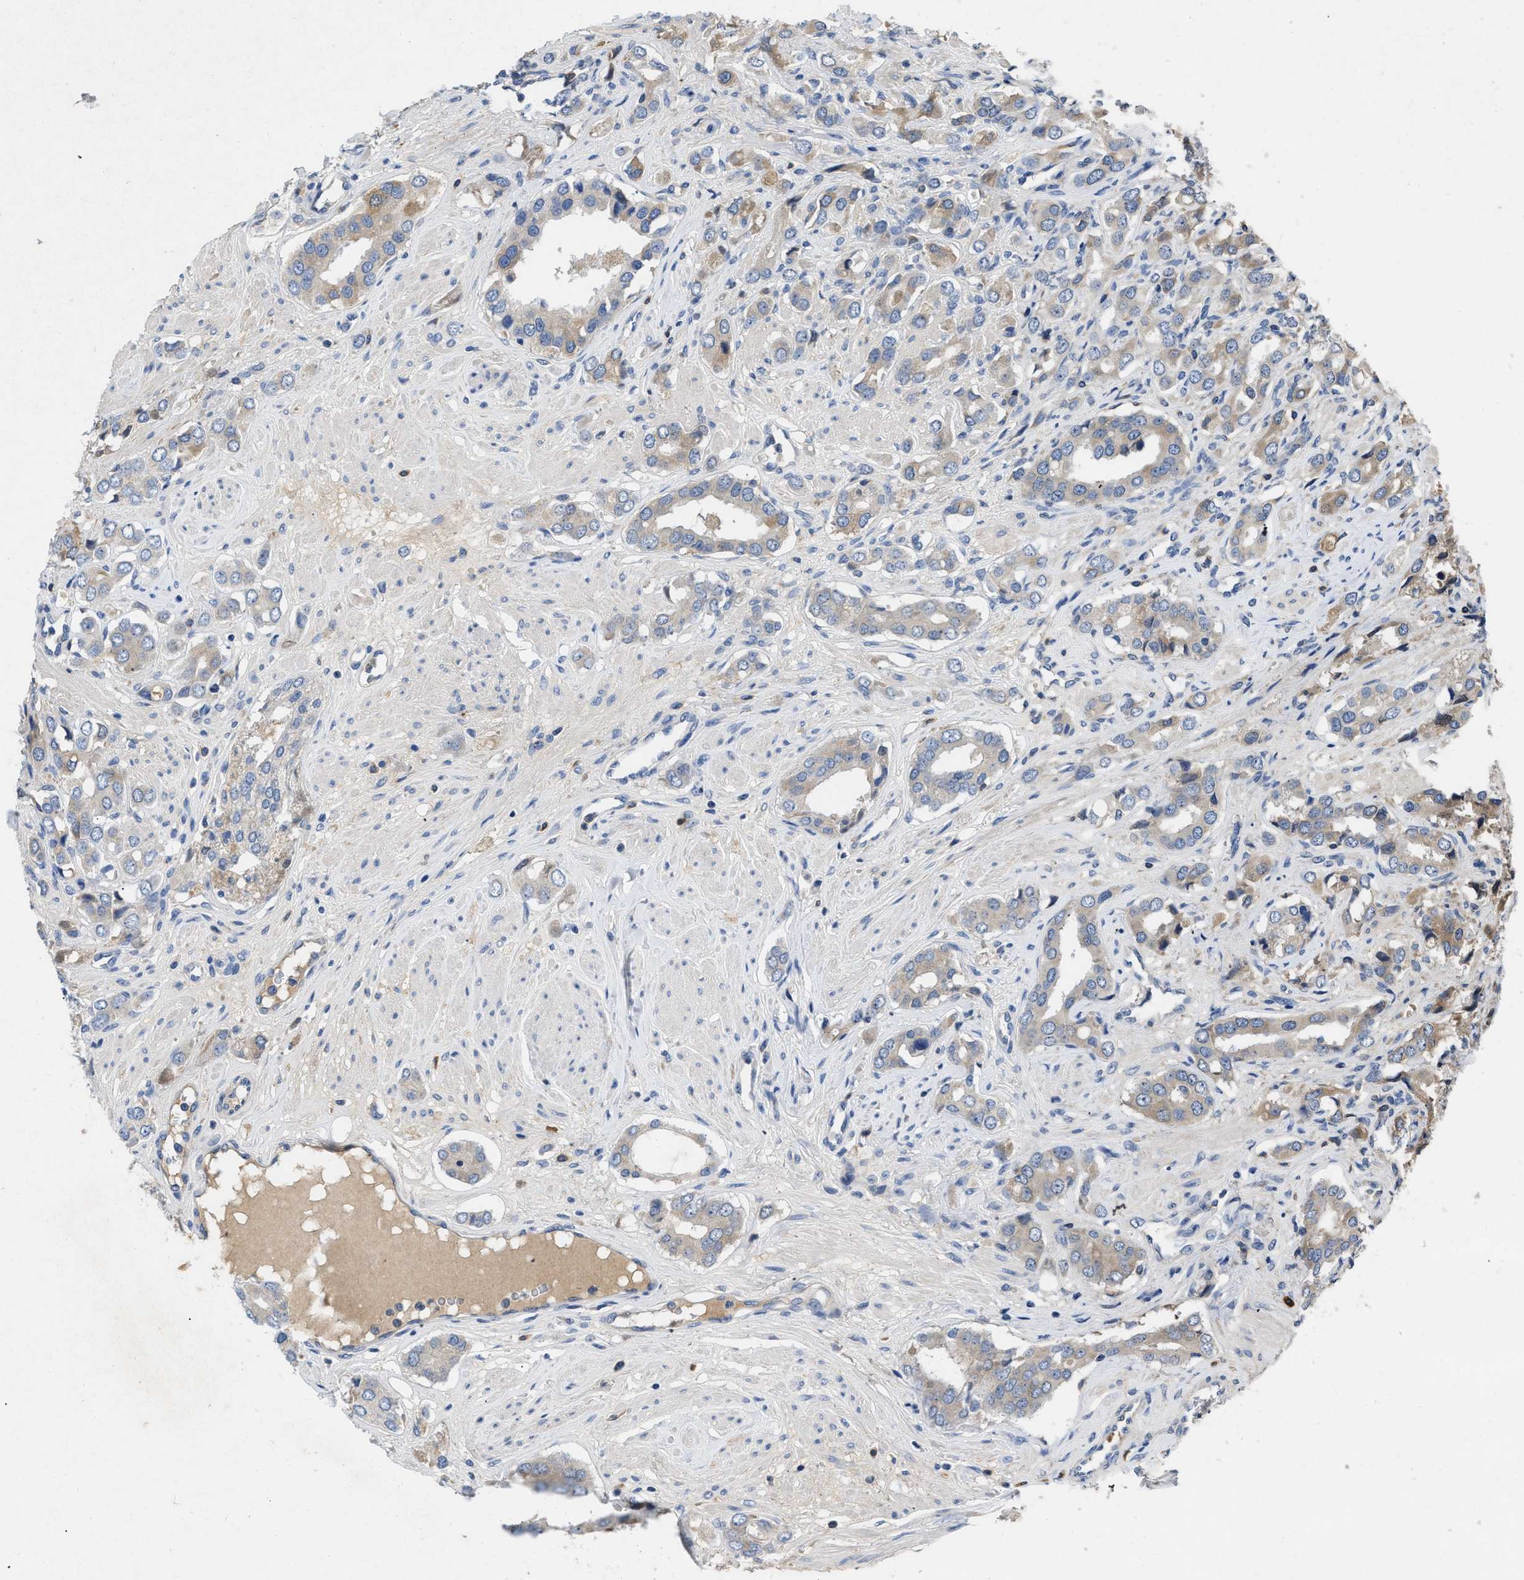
{"staining": {"intensity": "moderate", "quantity": "<25%", "location": "cytoplasmic/membranous"}, "tissue": "prostate cancer", "cell_type": "Tumor cells", "image_type": "cancer", "snomed": [{"axis": "morphology", "description": "Adenocarcinoma, High grade"}, {"axis": "topography", "description": "Prostate"}], "caption": "Immunohistochemistry of prostate high-grade adenocarcinoma reveals low levels of moderate cytoplasmic/membranous positivity in approximately <25% of tumor cells. Nuclei are stained in blue.", "gene": "VPS4A", "patient": {"sex": "male", "age": 52}}